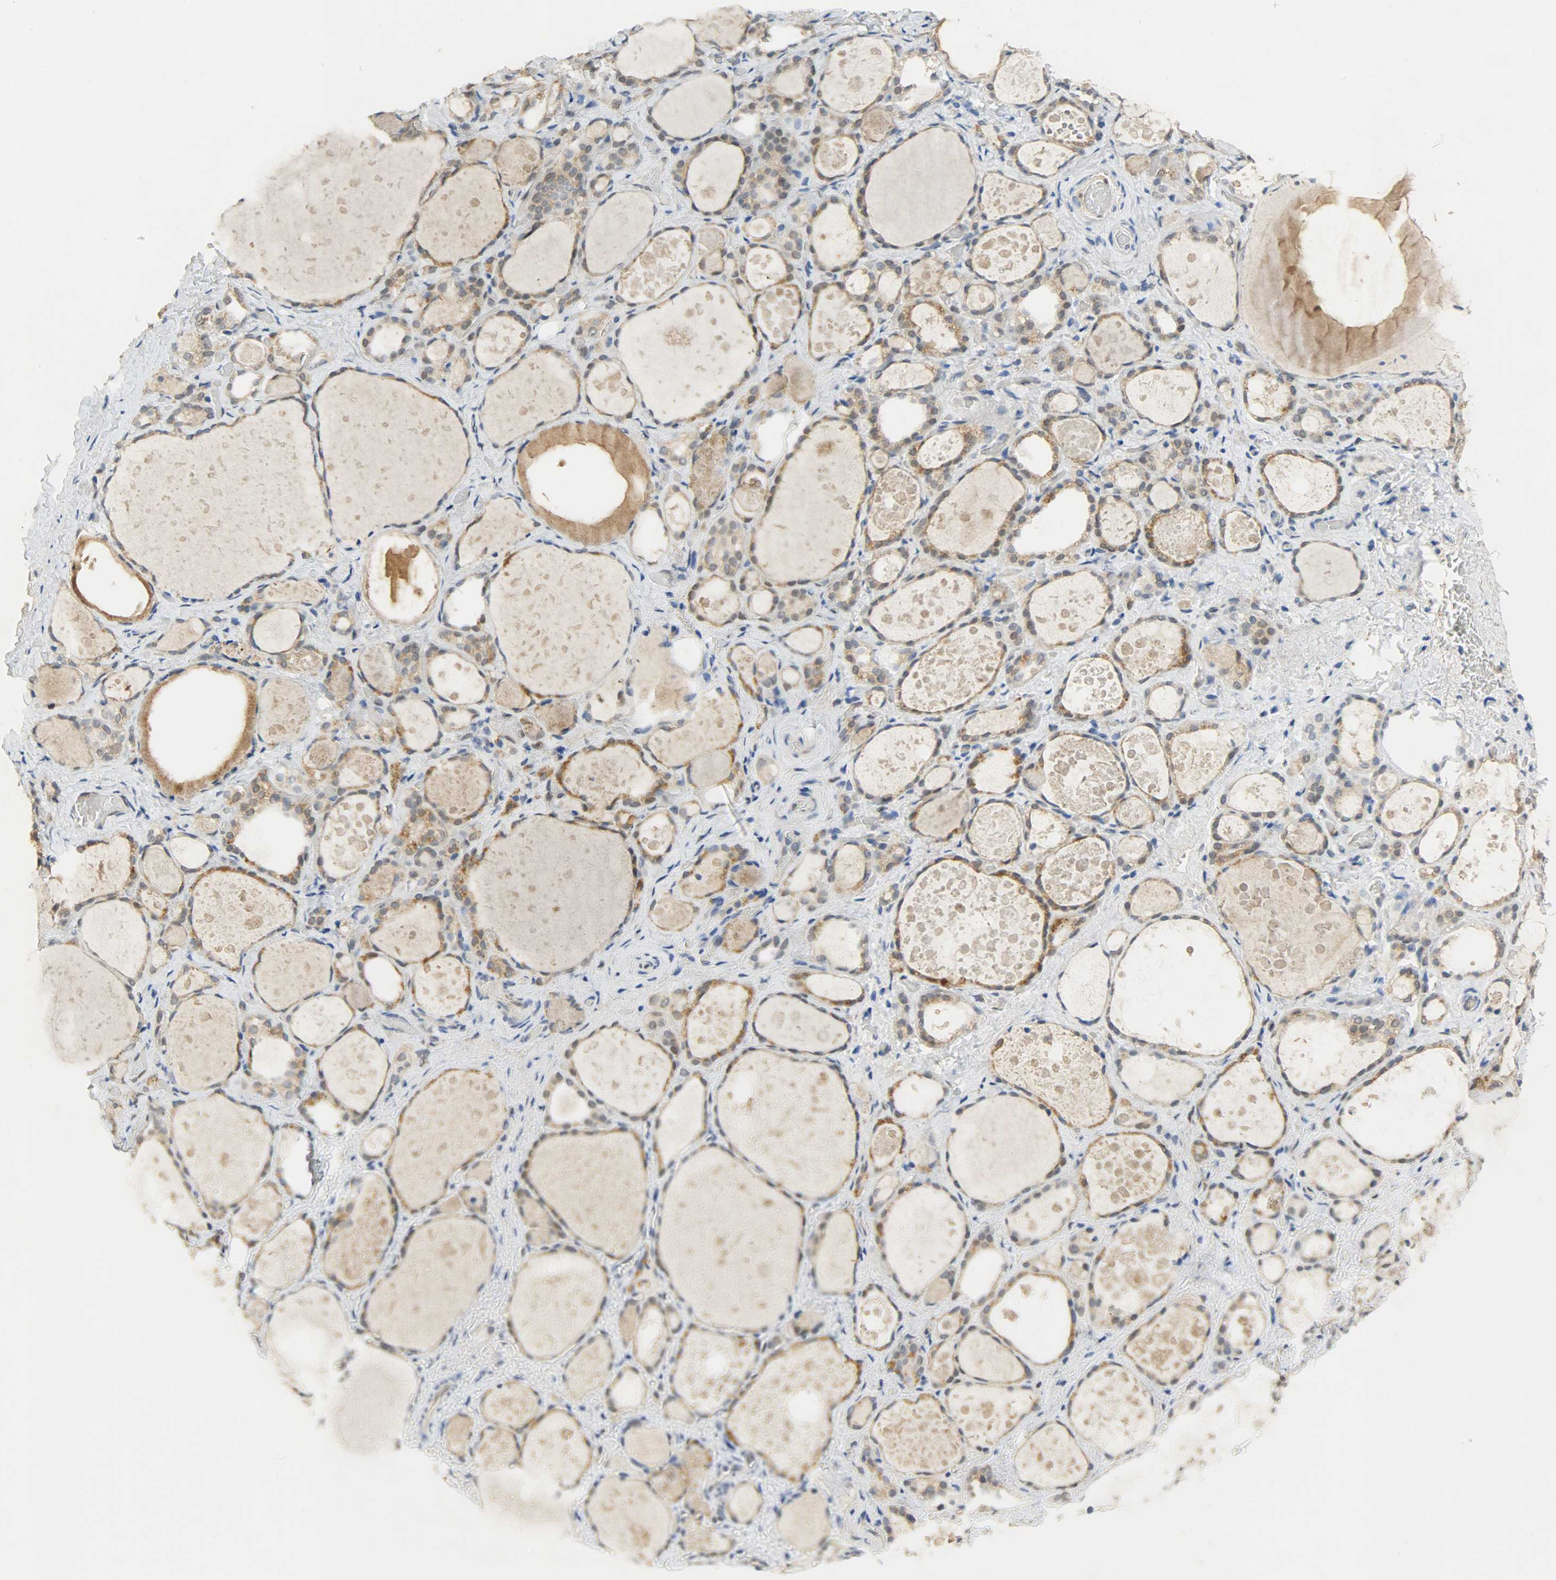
{"staining": {"intensity": "moderate", "quantity": ">75%", "location": "cytoplasmic/membranous"}, "tissue": "thyroid gland", "cell_type": "Glandular cells", "image_type": "normal", "snomed": [{"axis": "morphology", "description": "Normal tissue, NOS"}, {"axis": "topography", "description": "Thyroid gland"}], "caption": "Immunohistochemical staining of normal human thyroid gland displays moderate cytoplasmic/membranous protein positivity in about >75% of glandular cells.", "gene": "FKBP1A", "patient": {"sex": "female", "age": 75}}